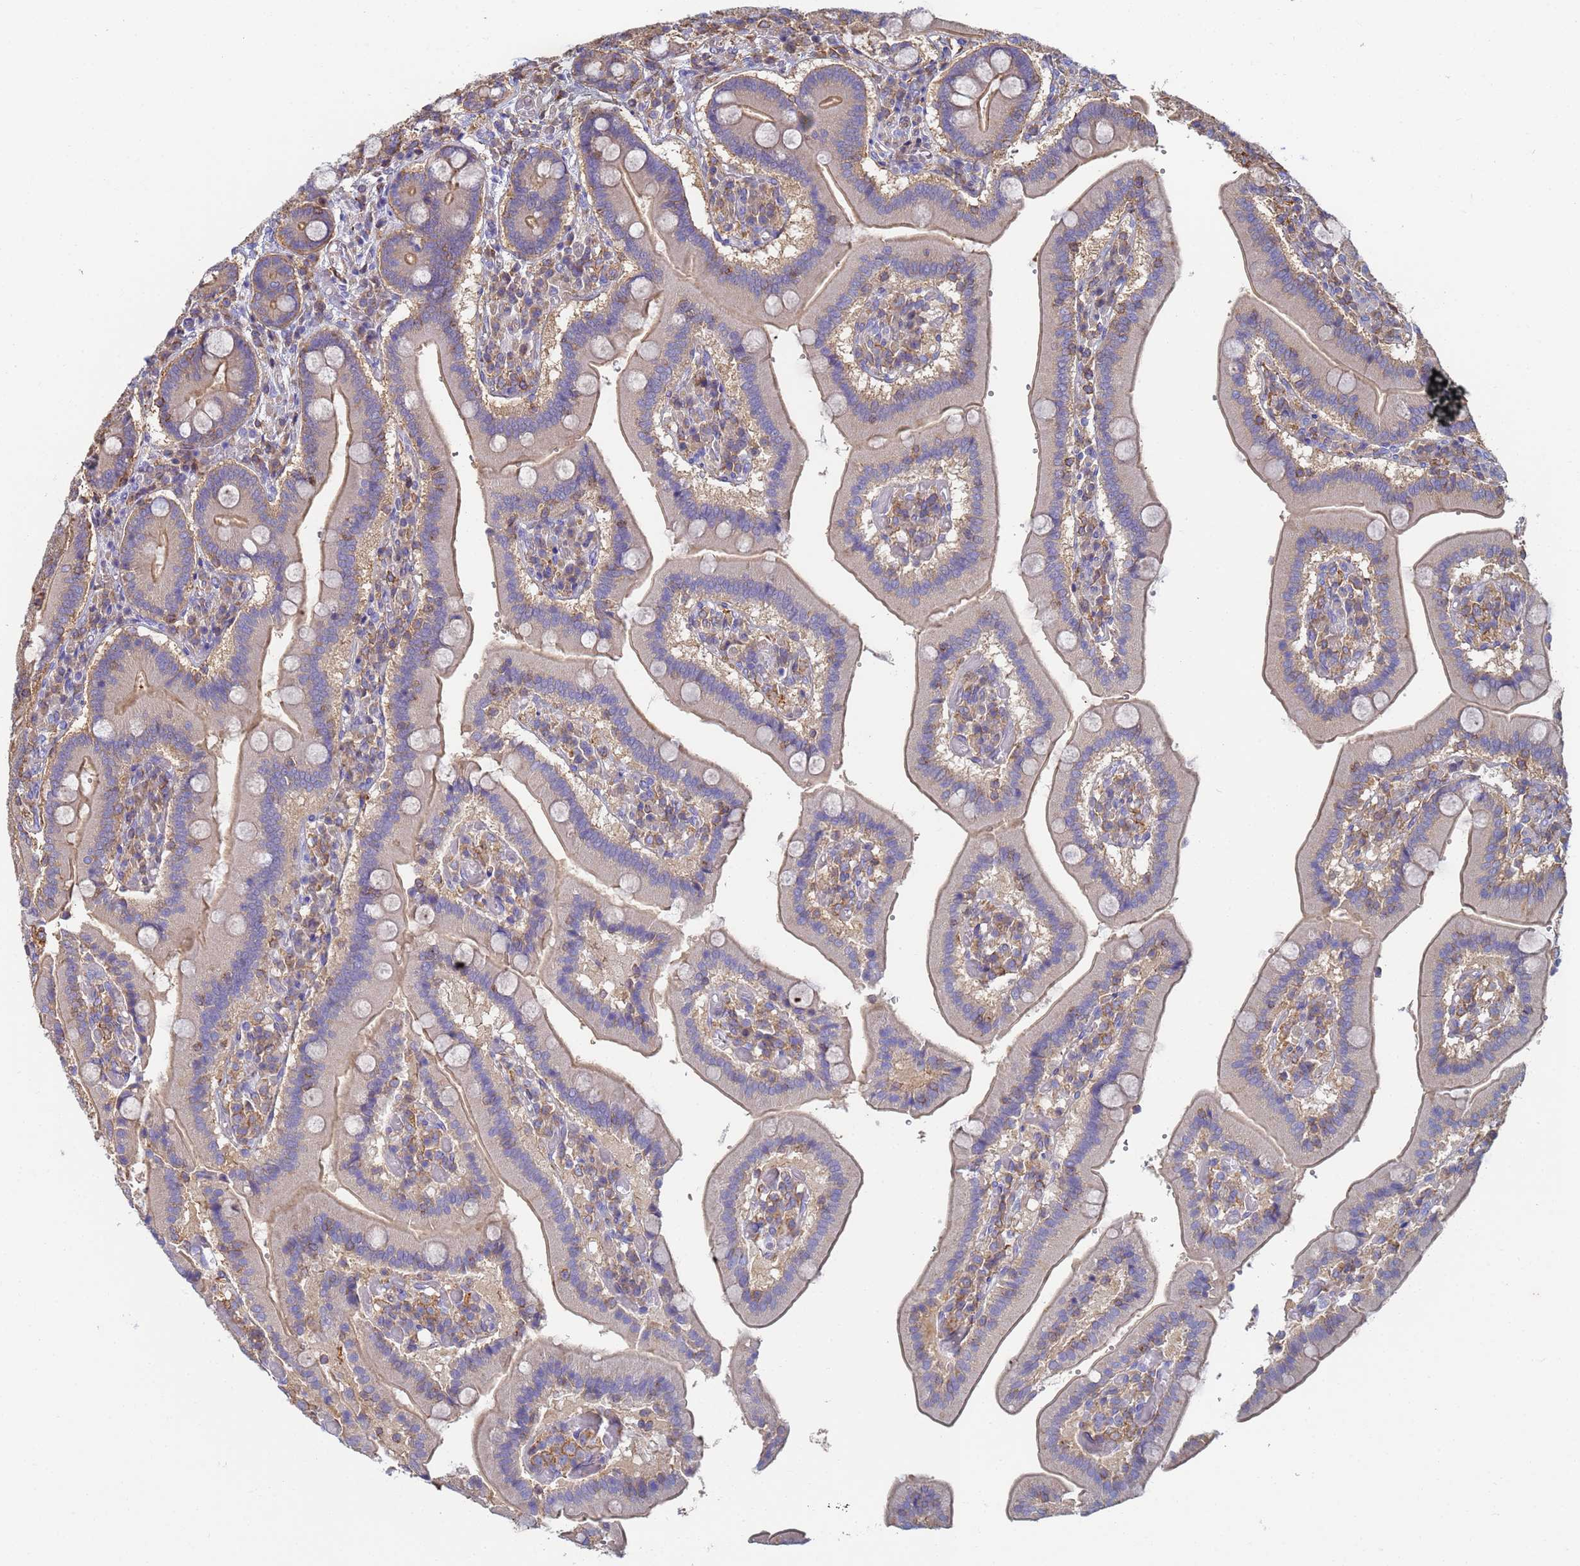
{"staining": {"intensity": "moderate", "quantity": "25%-75%", "location": "cytoplasmic/membranous"}, "tissue": "duodenum", "cell_type": "Glandular cells", "image_type": "normal", "snomed": [{"axis": "morphology", "description": "Normal tissue, NOS"}, {"axis": "topography", "description": "Duodenum"}], "caption": "There is medium levels of moderate cytoplasmic/membranous positivity in glandular cells of benign duodenum, as demonstrated by immunohistochemical staining (brown color).", "gene": "ZNG1A", "patient": {"sex": "female", "age": 62}}